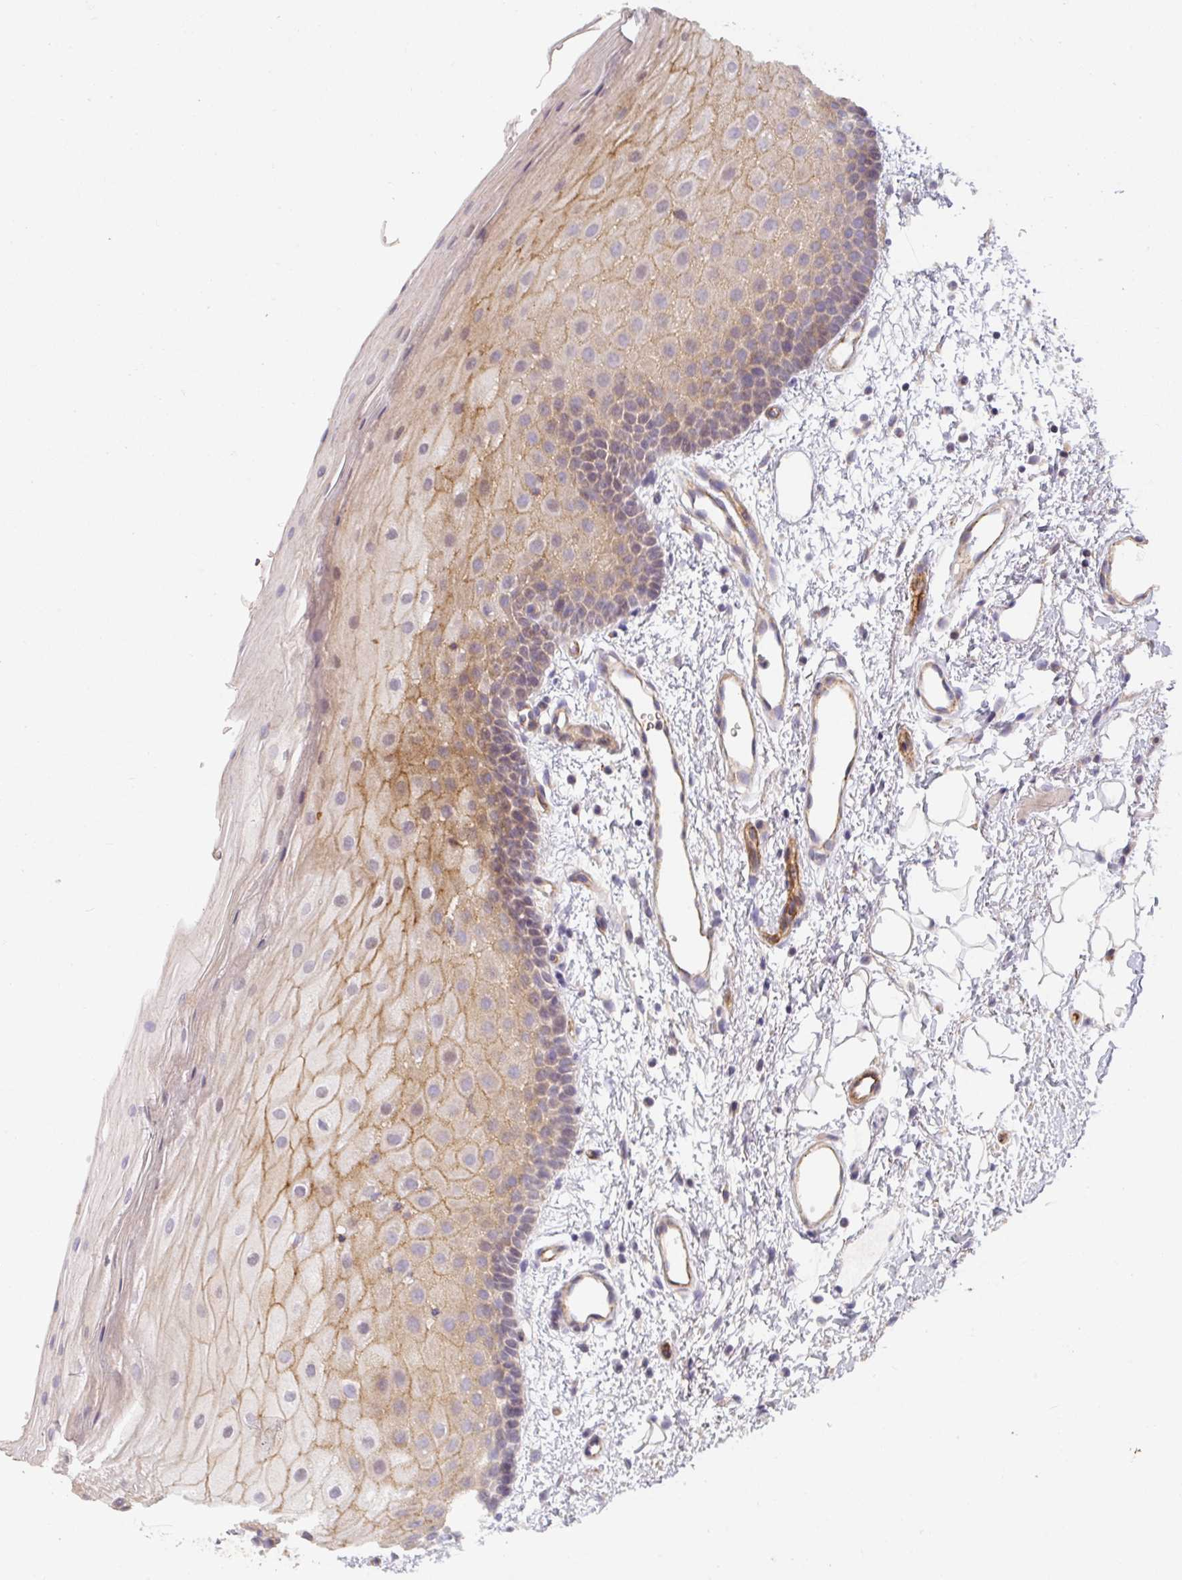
{"staining": {"intensity": "moderate", "quantity": "25%-75%", "location": "cytoplasmic/membranous"}, "tissue": "oral mucosa", "cell_type": "Squamous epithelial cells", "image_type": "normal", "snomed": [{"axis": "morphology", "description": "Normal tissue, NOS"}, {"axis": "topography", "description": "Oral tissue"}], "caption": "Squamous epithelial cells exhibit medium levels of moderate cytoplasmic/membranous staining in approximately 25%-75% of cells in normal oral mucosa. (DAB IHC, brown staining for protein, blue staining for nuclei).", "gene": "PCDH1", "patient": {"sex": "male", "age": 68}}